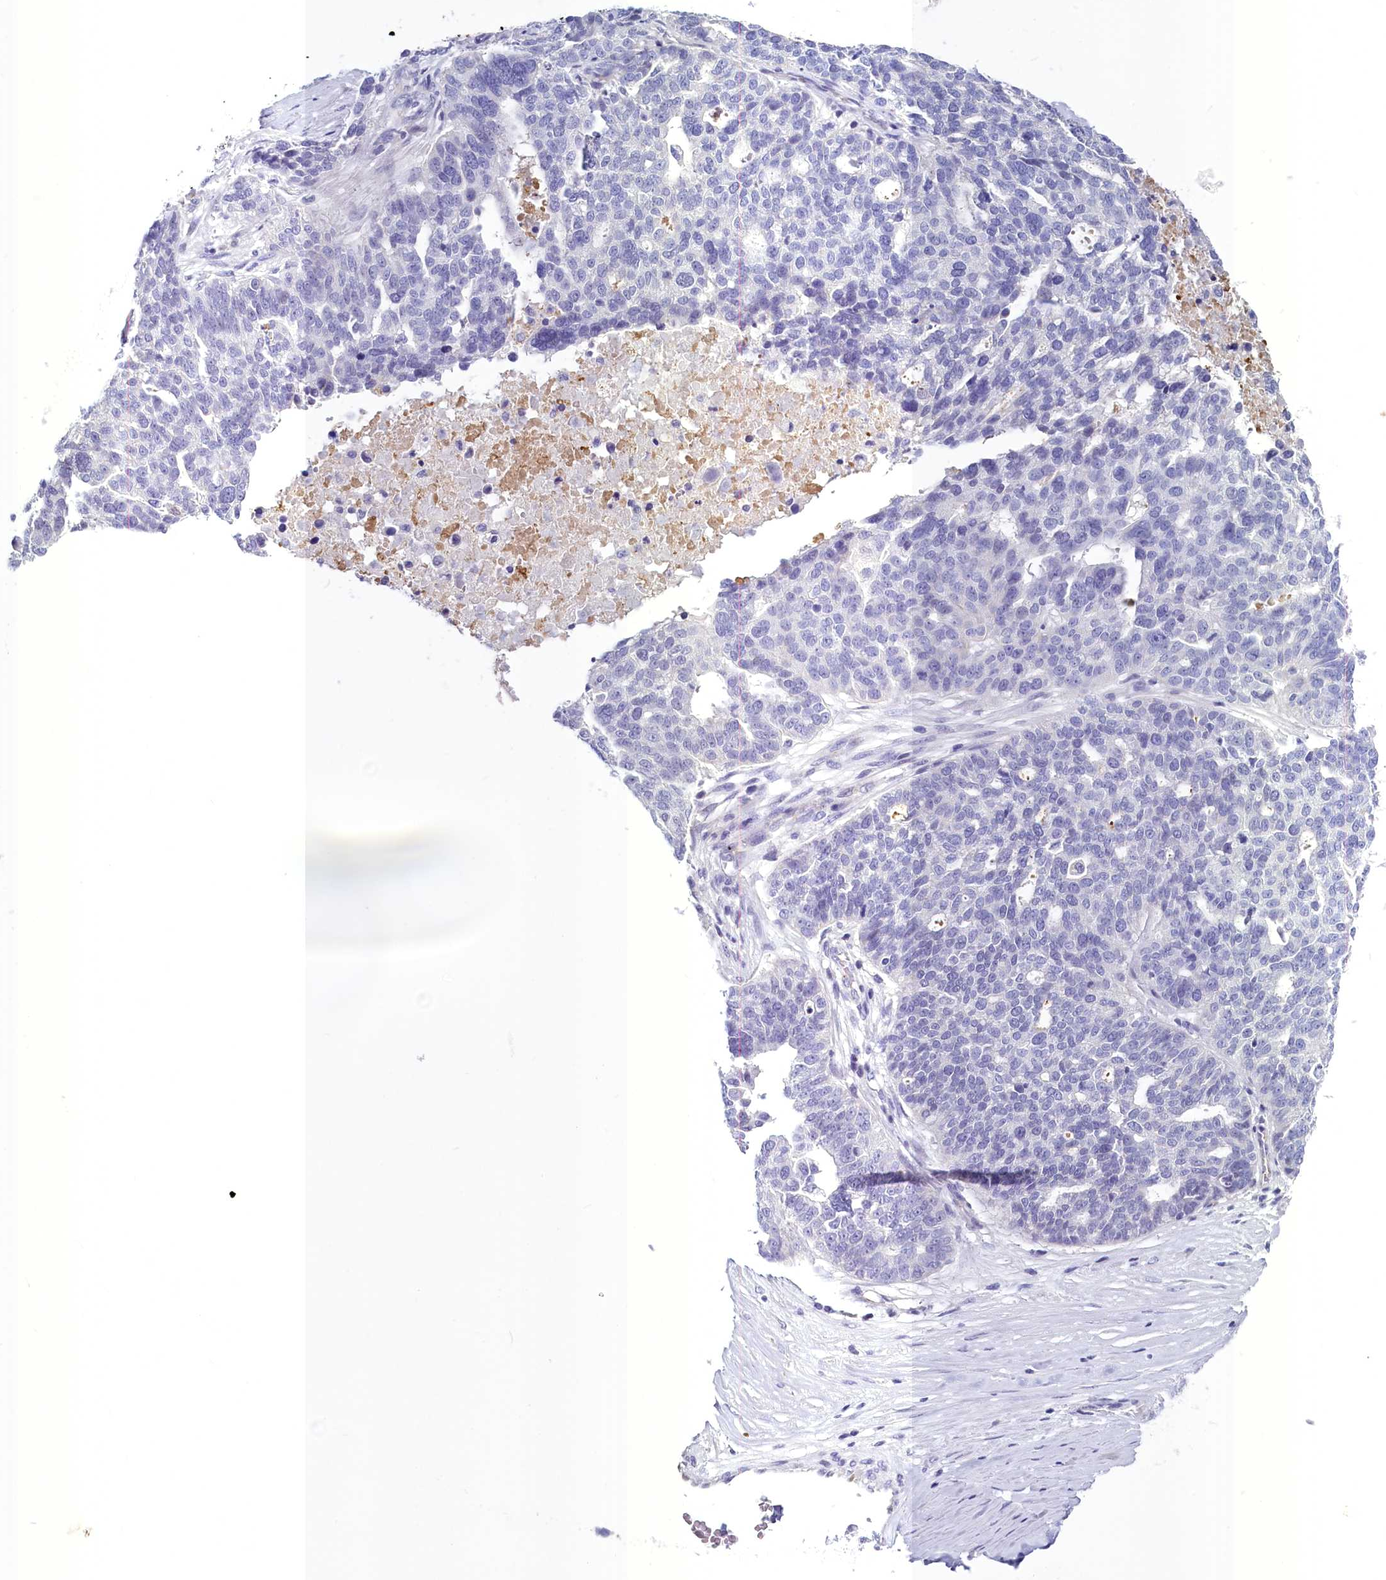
{"staining": {"intensity": "negative", "quantity": "none", "location": "none"}, "tissue": "ovarian cancer", "cell_type": "Tumor cells", "image_type": "cancer", "snomed": [{"axis": "morphology", "description": "Cystadenocarcinoma, serous, NOS"}, {"axis": "topography", "description": "Ovary"}], "caption": "Histopathology image shows no protein staining in tumor cells of ovarian cancer tissue.", "gene": "INSC", "patient": {"sex": "female", "age": 59}}